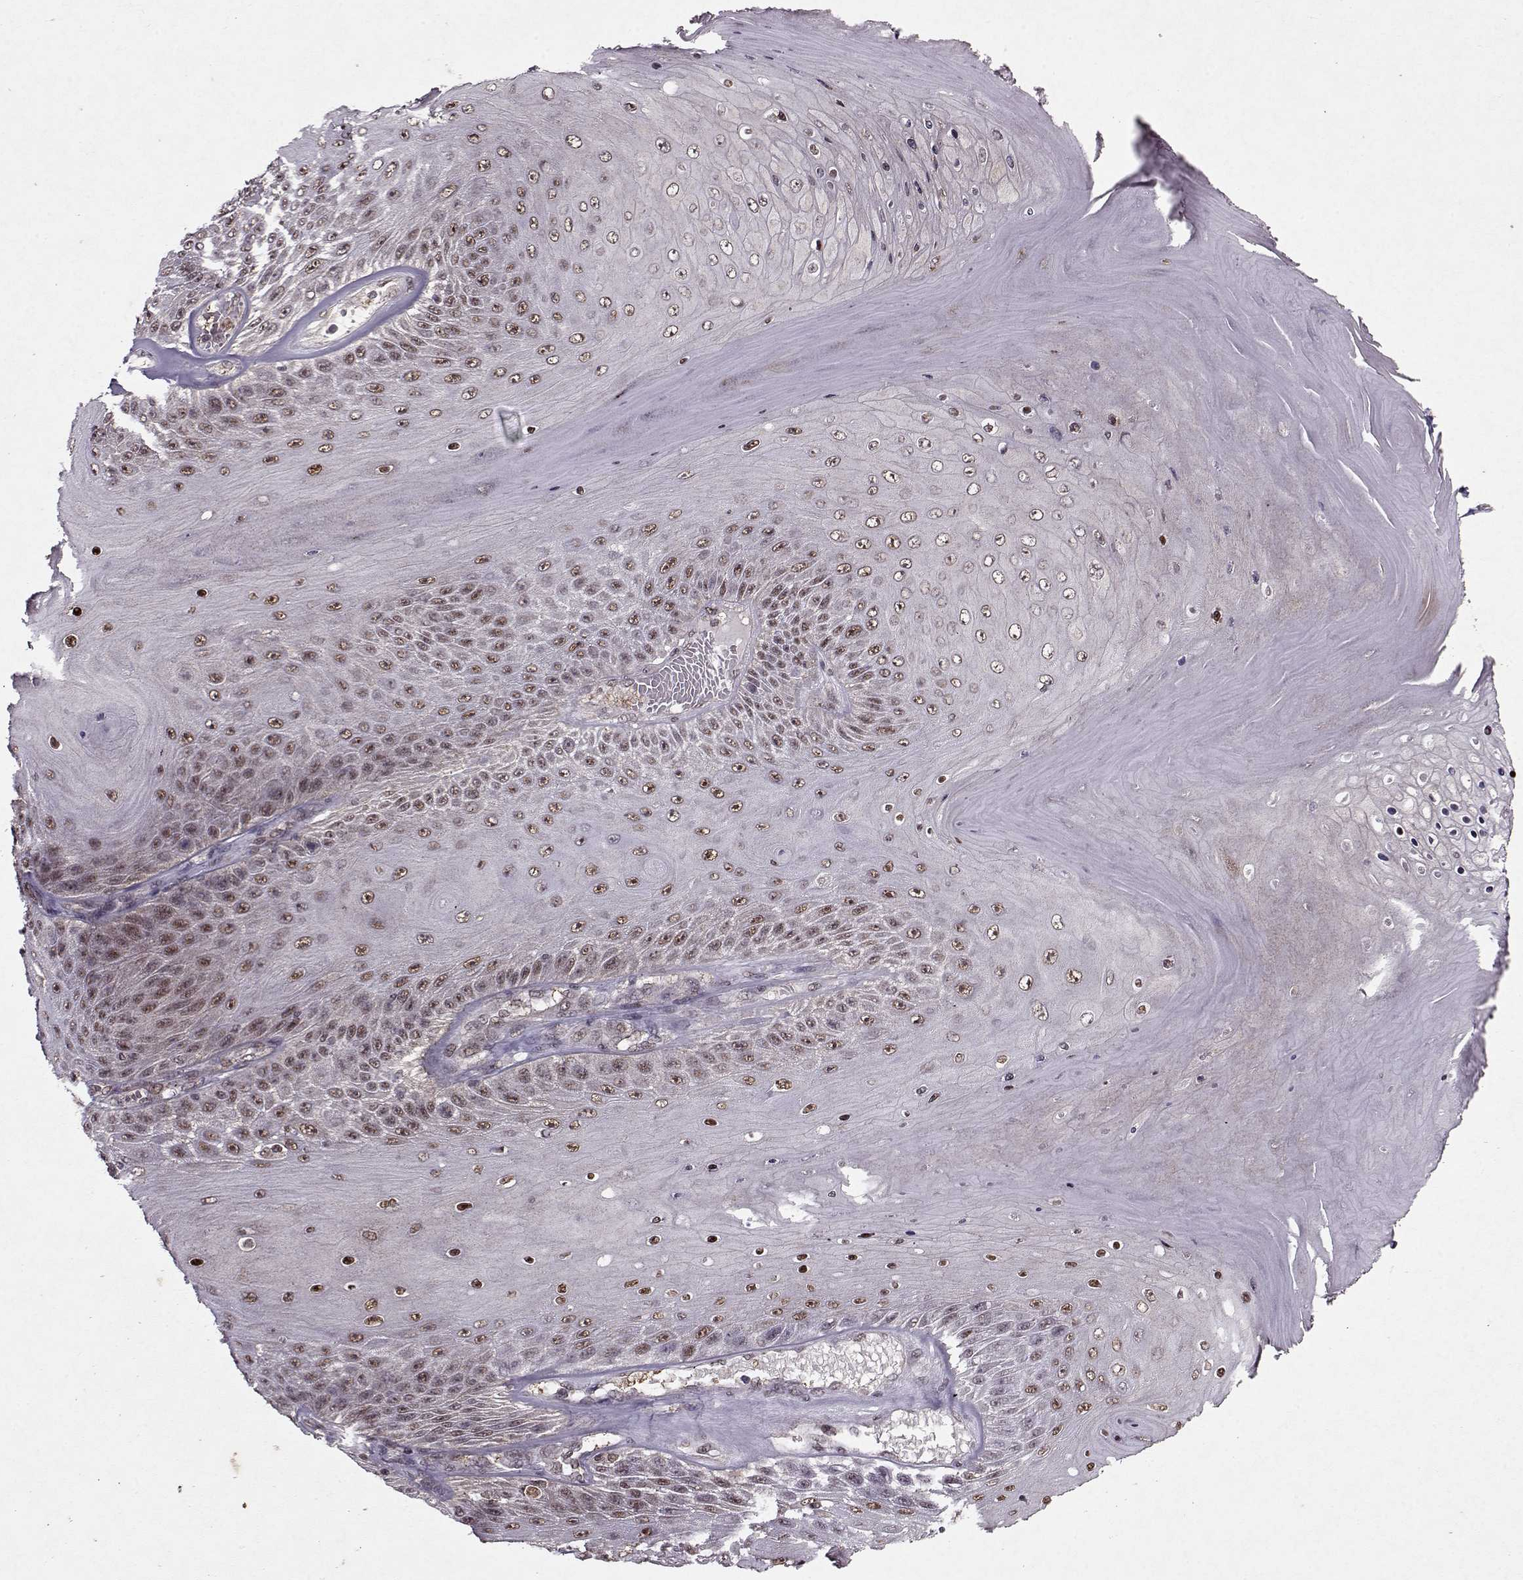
{"staining": {"intensity": "moderate", "quantity": "25%-75%", "location": "nuclear"}, "tissue": "skin cancer", "cell_type": "Tumor cells", "image_type": "cancer", "snomed": [{"axis": "morphology", "description": "Squamous cell carcinoma, NOS"}, {"axis": "topography", "description": "Skin"}], "caption": "Squamous cell carcinoma (skin) was stained to show a protein in brown. There is medium levels of moderate nuclear positivity in approximately 25%-75% of tumor cells.", "gene": "PSMA7", "patient": {"sex": "male", "age": 62}}